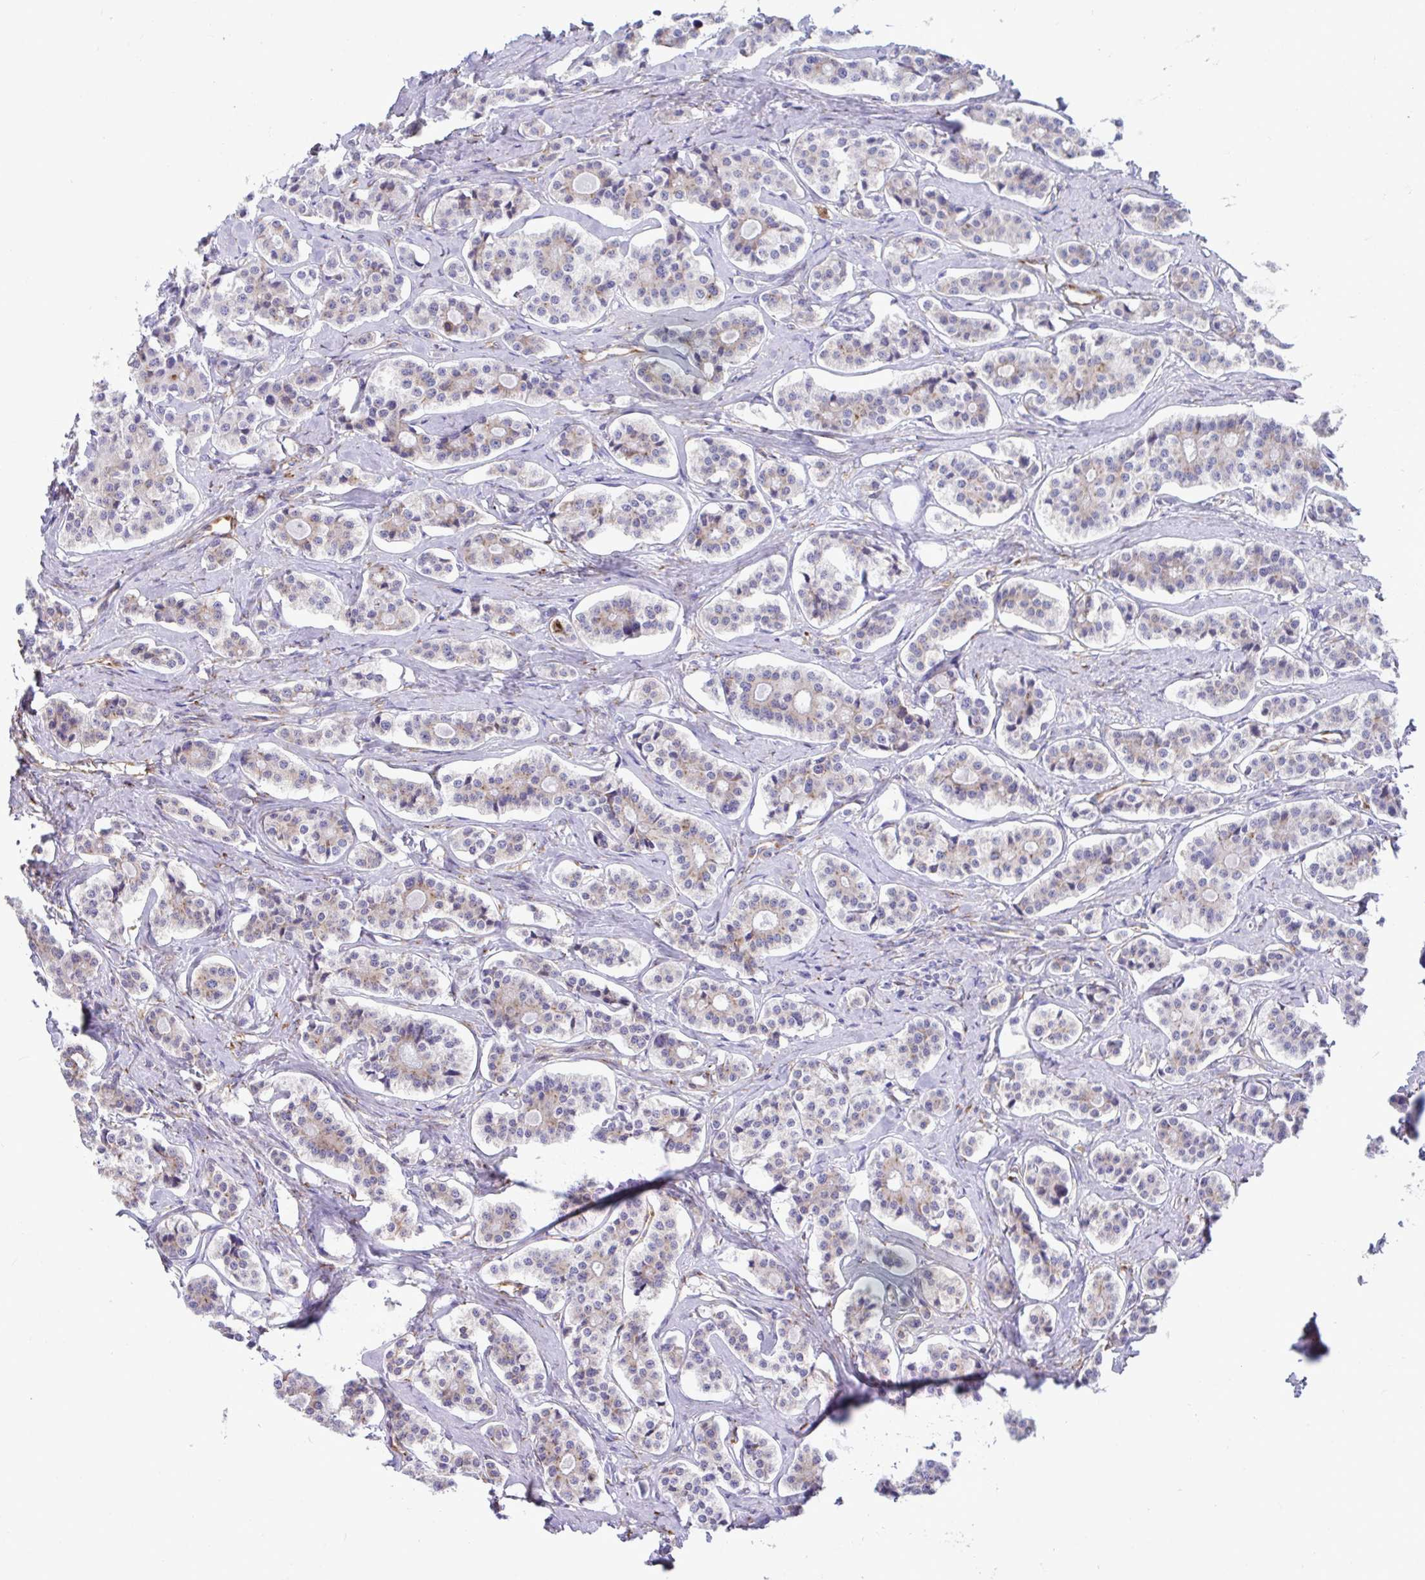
{"staining": {"intensity": "weak", "quantity": "<25%", "location": "cytoplasmic/membranous"}, "tissue": "carcinoid", "cell_type": "Tumor cells", "image_type": "cancer", "snomed": [{"axis": "morphology", "description": "Carcinoid, malignant, NOS"}, {"axis": "topography", "description": "Small intestine"}], "caption": "IHC micrograph of neoplastic tissue: carcinoid stained with DAB (3,3'-diaminobenzidine) exhibits no significant protein positivity in tumor cells.", "gene": "ASPH", "patient": {"sex": "male", "age": 63}}